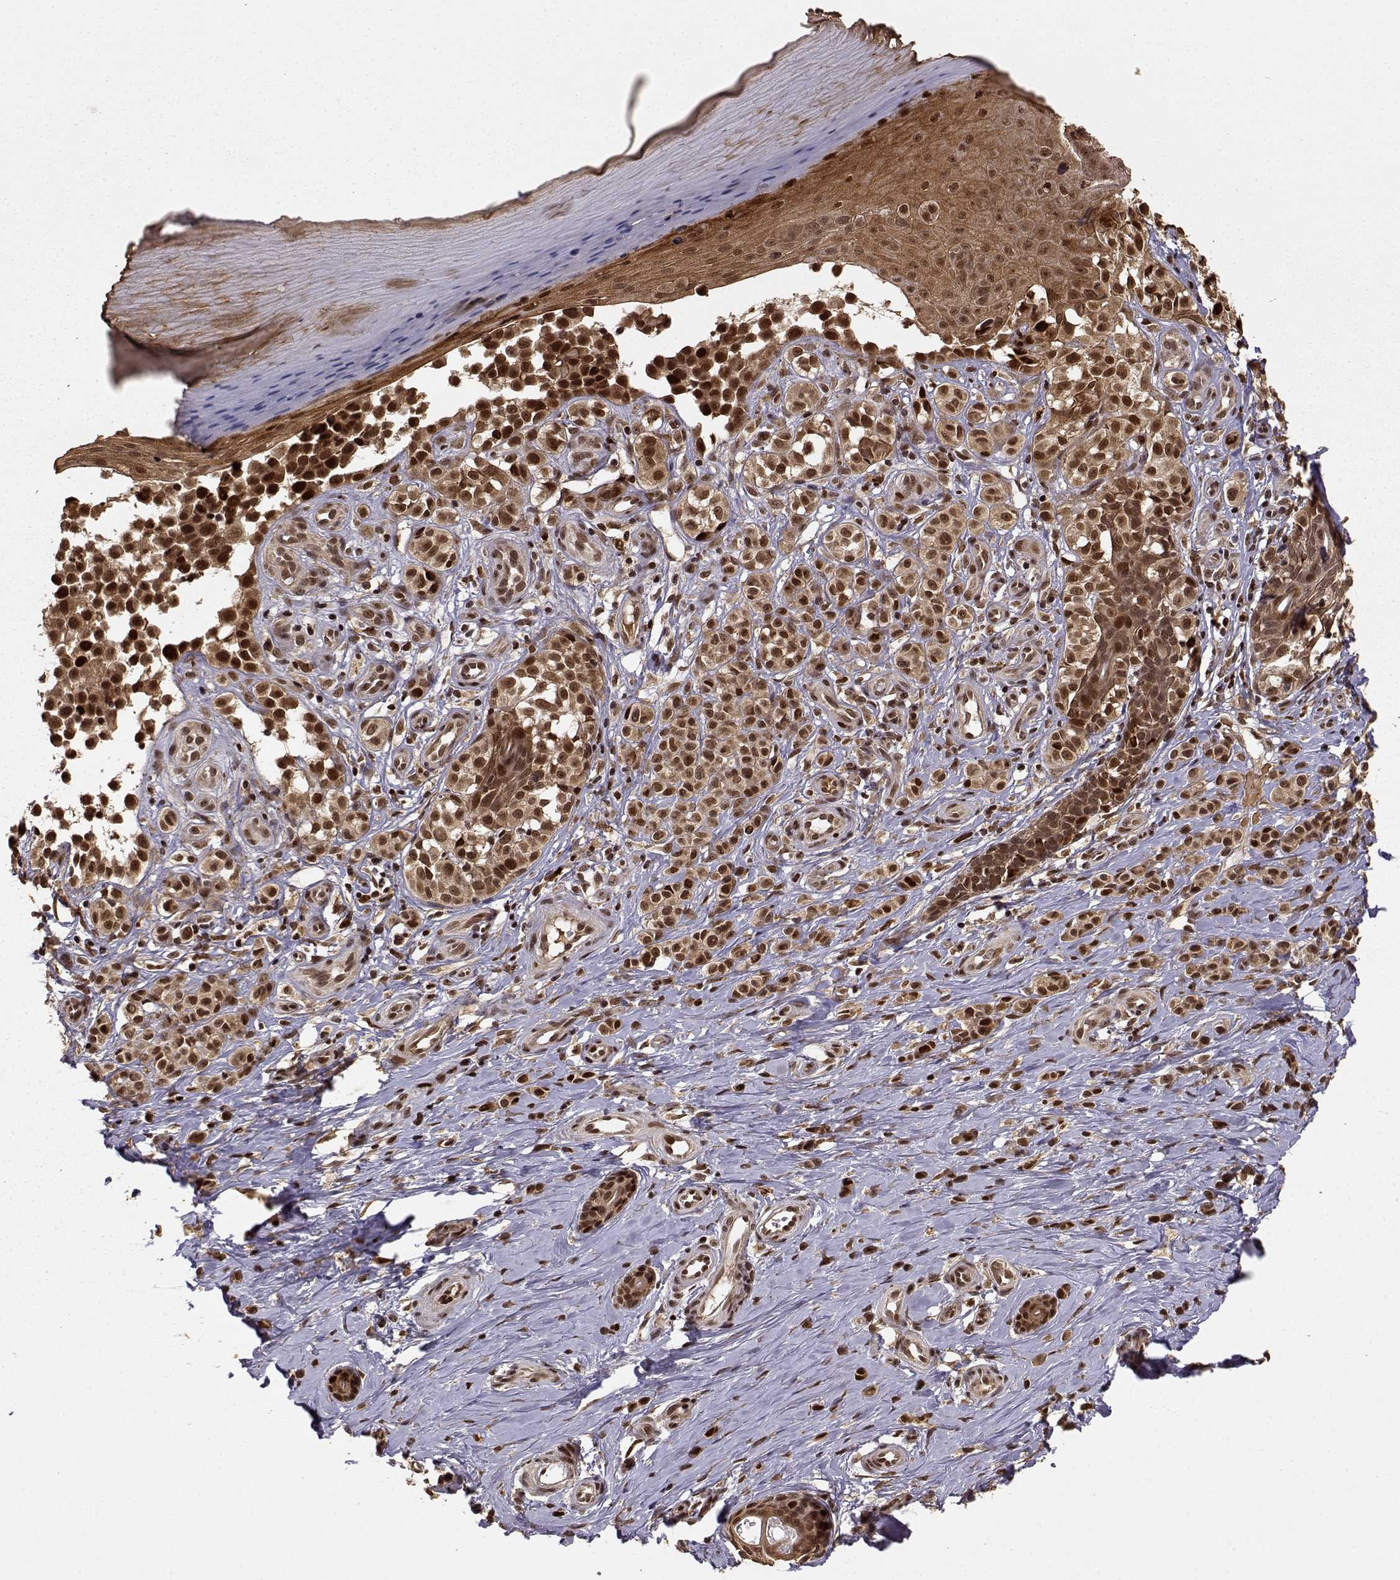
{"staining": {"intensity": "strong", "quantity": ">75%", "location": "cytoplasmic/membranous,nuclear"}, "tissue": "melanoma", "cell_type": "Tumor cells", "image_type": "cancer", "snomed": [{"axis": "morphology", "description": "Malignant melanoma, NOS"}, {"axis": "topography", "description": "Skin"}], "caption": "Malignant melanoma stained with a brown dye displays strong cytoplasmic/membranous and nuclear positive positivity in about >75% of tumor cells.", "gene": "MAEA", "patient": {"sex": "female", "age": 76}}